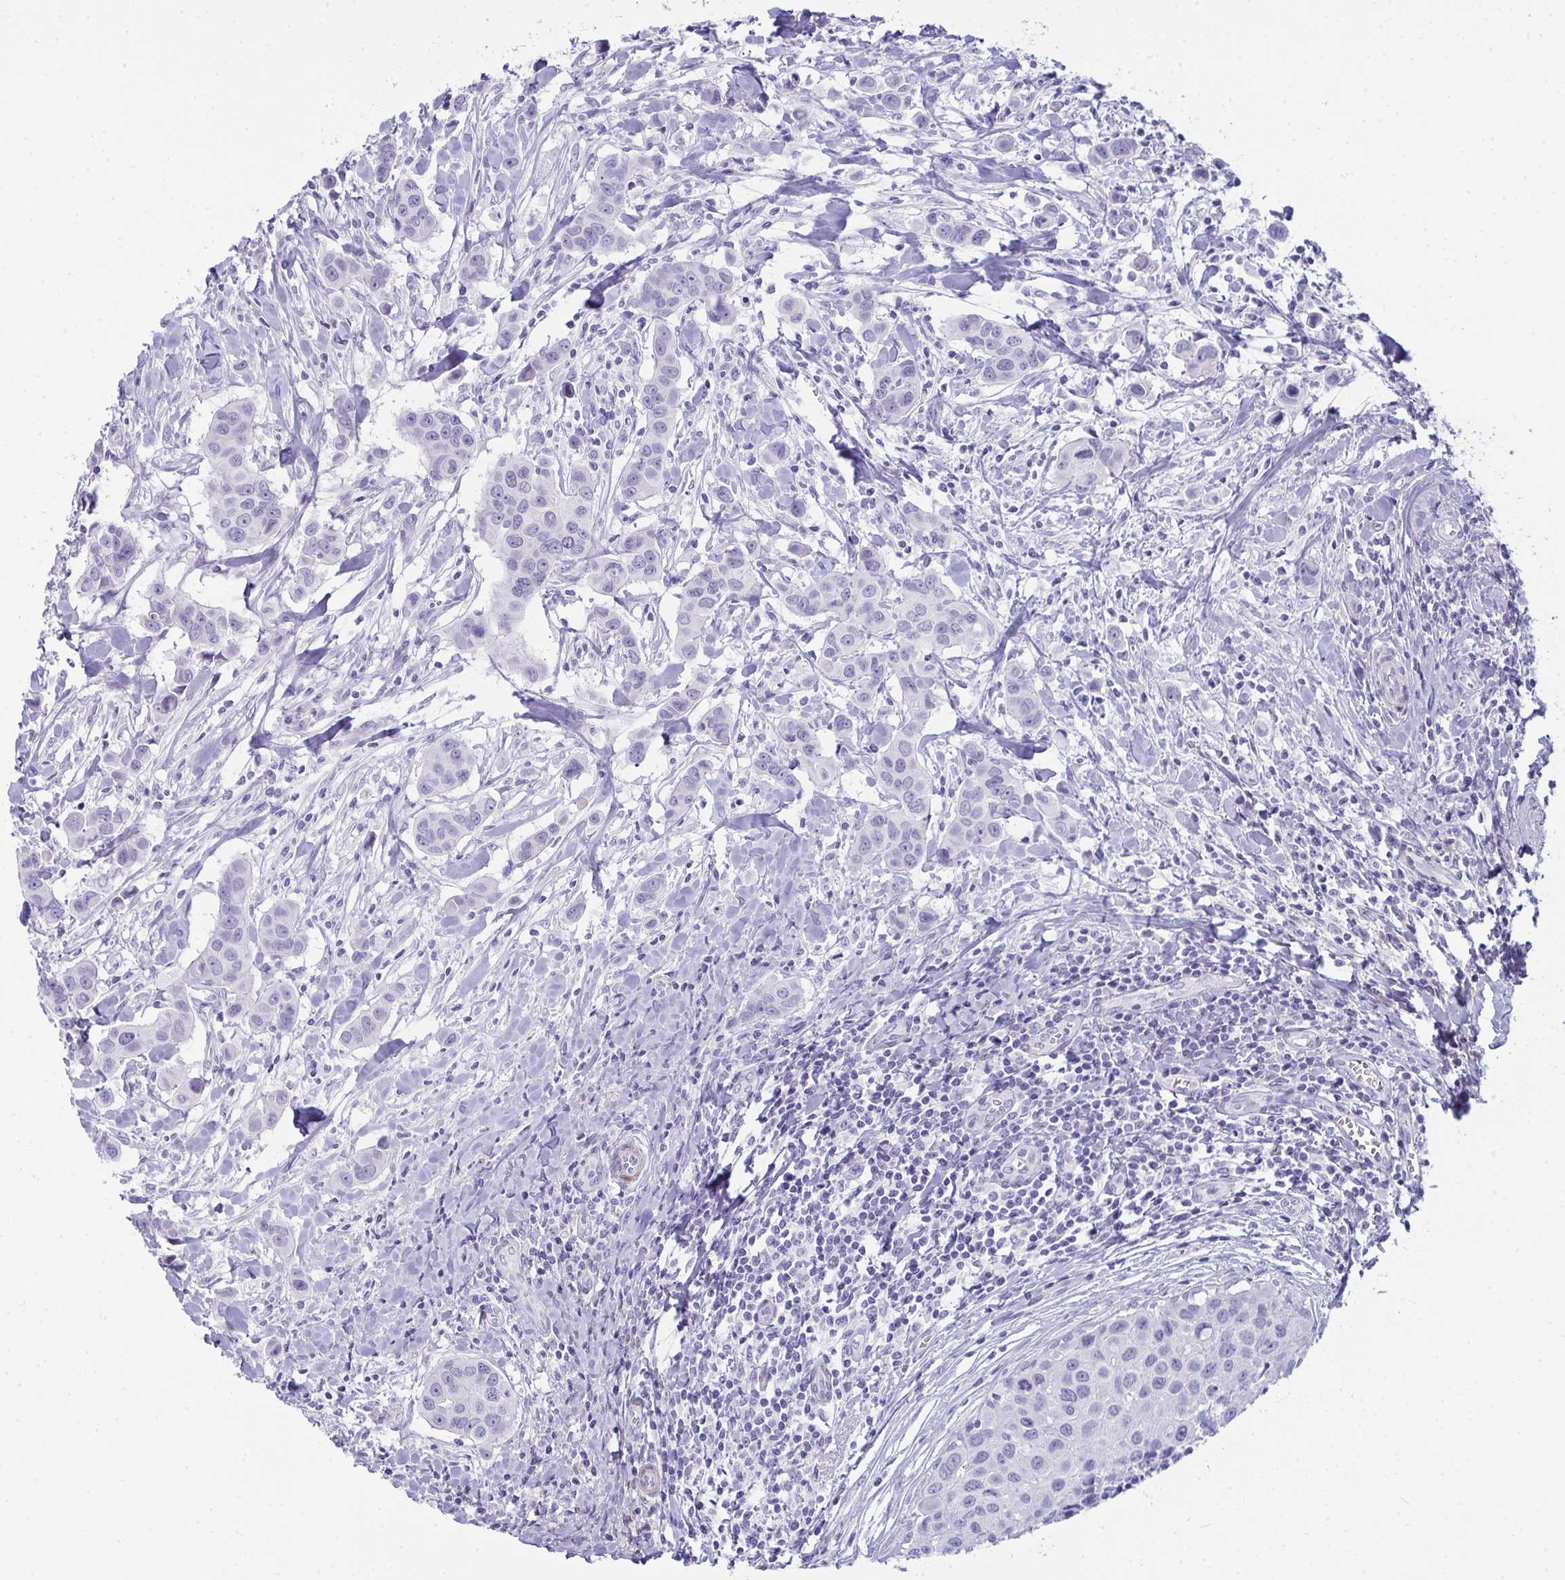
{"staining": {"intensity": "negative", "quantity": "none", "location": "none"}, "tissue": "breast cancer", "cell_type": "Tumor cells", "image_type": "cancer", "snomed": [{"axis": "morphology", "description": "Duct carcinoma"}, {"axis": "topography", "description": "Breast"}], "caption": "Immunohistochemistry (IHC) of breast invasive ductal carcinoma reveals no expression in tumor cells.", "gene": "HSPB6", "patient": {"sex": "female", "age": 24}}